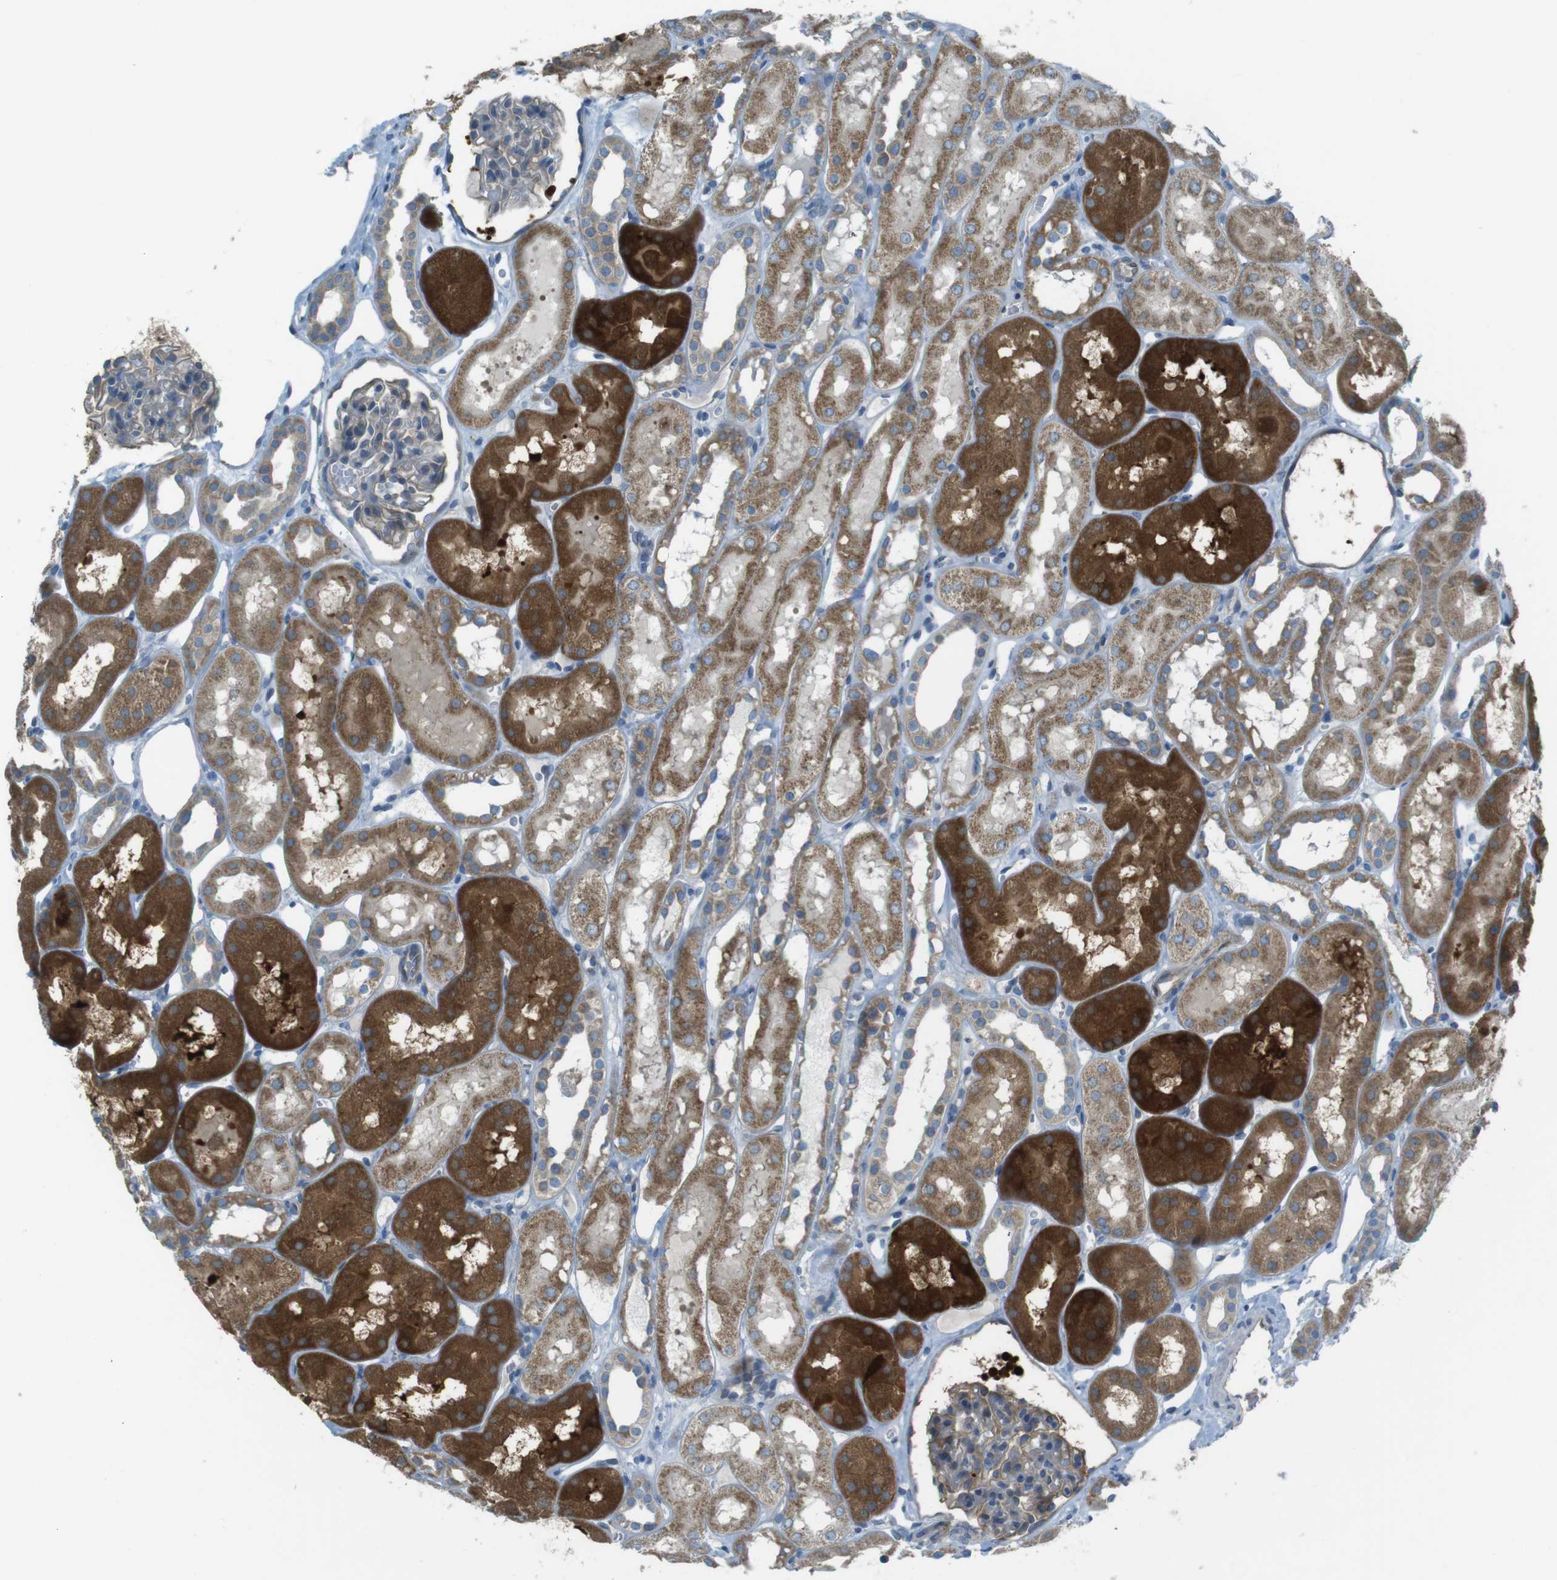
{"staining": {"intensity": "weak", "quantity": "<25%", "location": "cytoplasmic/membranous"}, "tissue": "kidney", "cell_type": "Cells in glomeruli", "image_type": "normal", "snomed": [{"axis": "morphology", "description": "Normal tissue, NOS"}, {"axis": "topography", "description": "Kidney"}, {"axis": "topography", "description": "Urinary bladder"}], "caption": "Immunohistochemistry (IHC) of benign kidney displays no expression in cells in glomeruli. (DAB (3,3'-diaminobenzidine) IHC, high magnification).", "gene": "TMEM41B", "patient": {"sex": "male", "age": 16}}